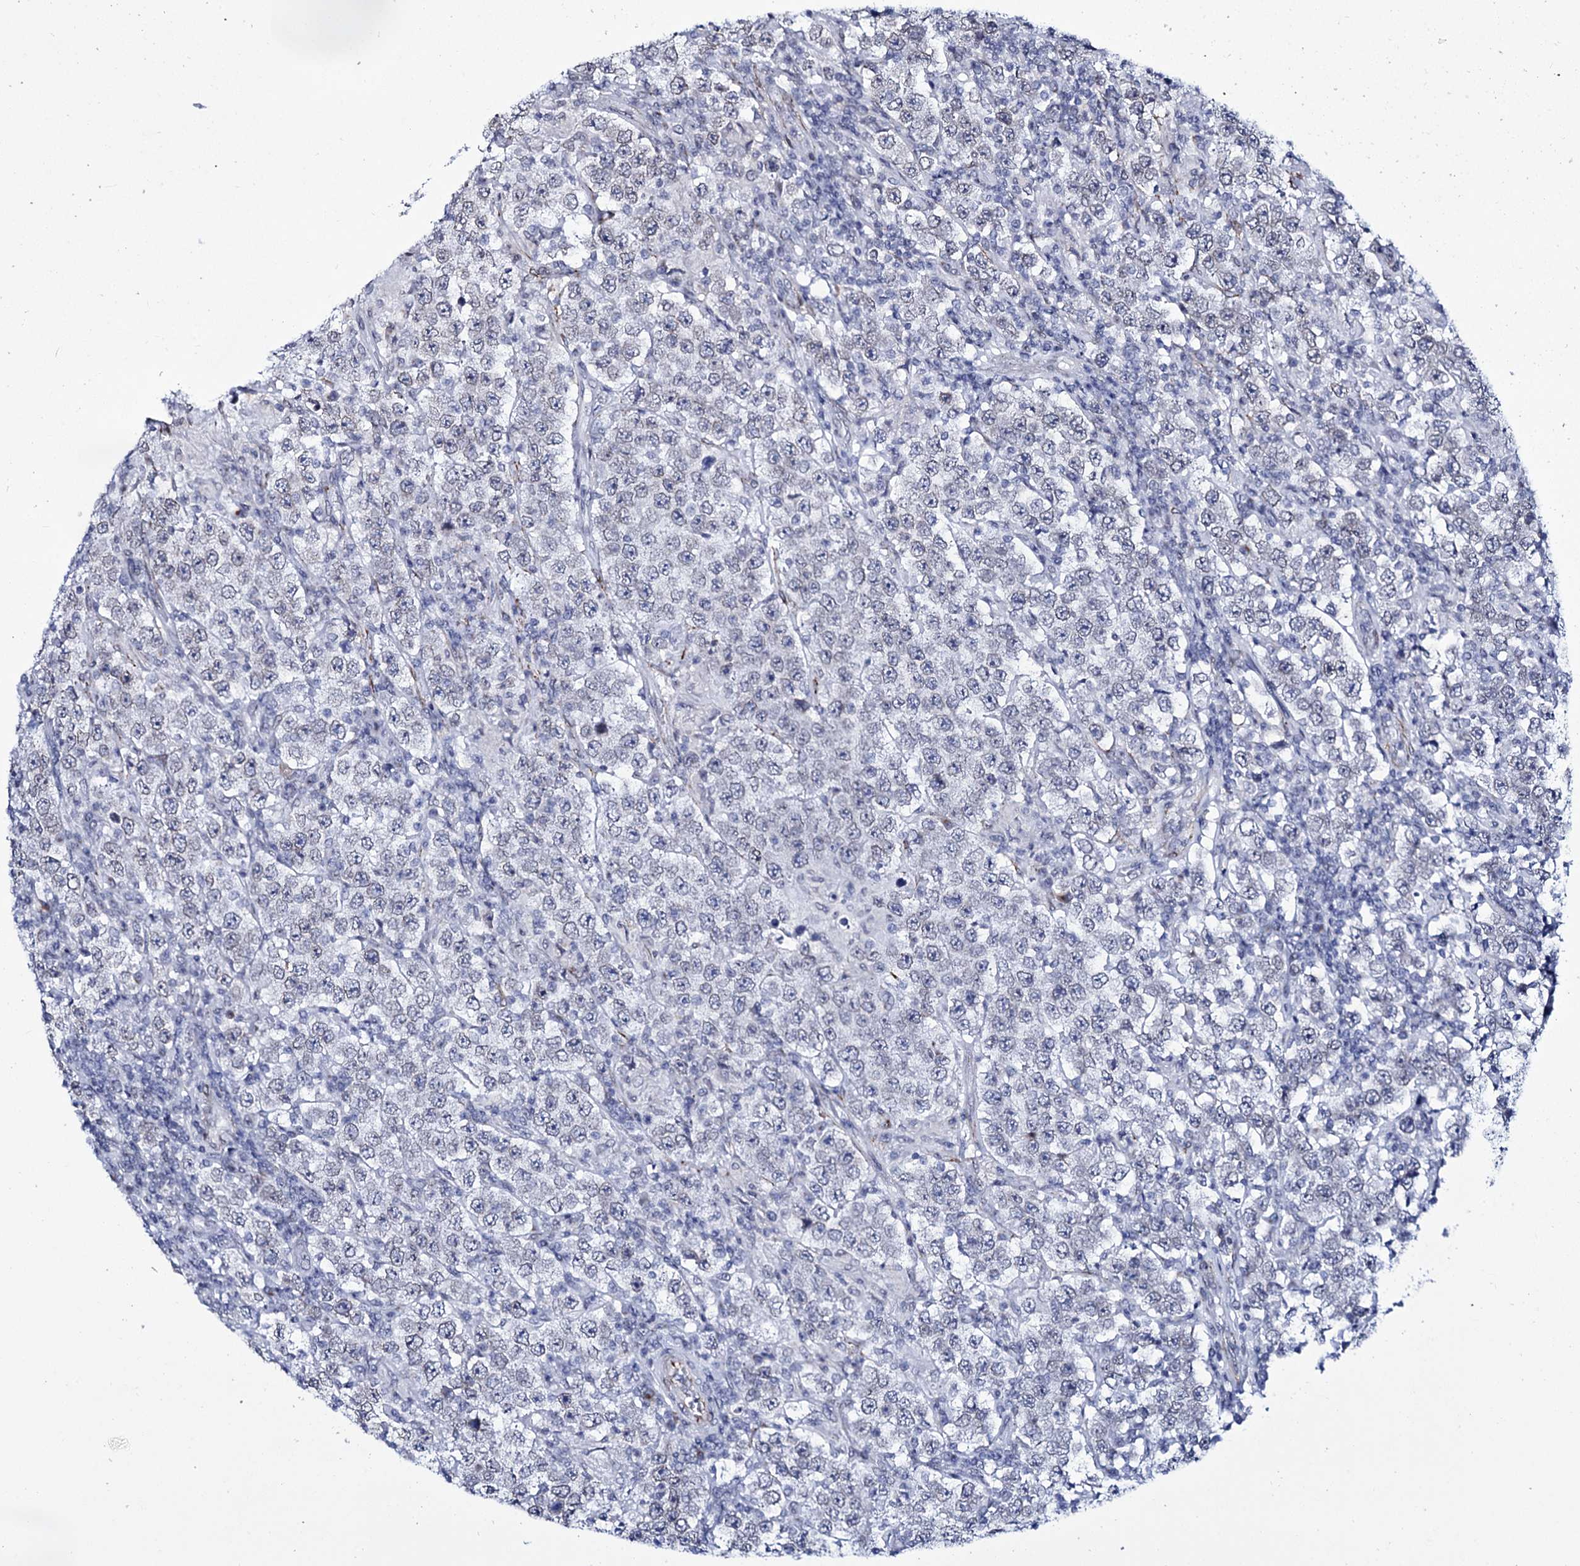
{"staining": {"intensity": "negative", "quantity": "none", "location": "none"}, "tissue": "testis cancer", "cell_type": "Tumor cells", "image_type": "cancer", "snomed": [{"axis": "morphology", "description": "Normal tissue, NOS"}, {"axis": "morphology", "description": "Urothelial carcinoma, High grade"}, {"axis": "morphology", "description": "Seminoma, NOS"}, {"axis": "morphology", "description": "Carcinoma, Embryonal, NOS"}, {"axis": "topography", "description": "Urinary bladder"}, {"axis": "topography", "description": "Testis"}], "caption": "Tumor cells show no significant protein positivity in testis cancer.", "gene": "ZC3H12C", "patient": {"sex": "male", "age": 41}}